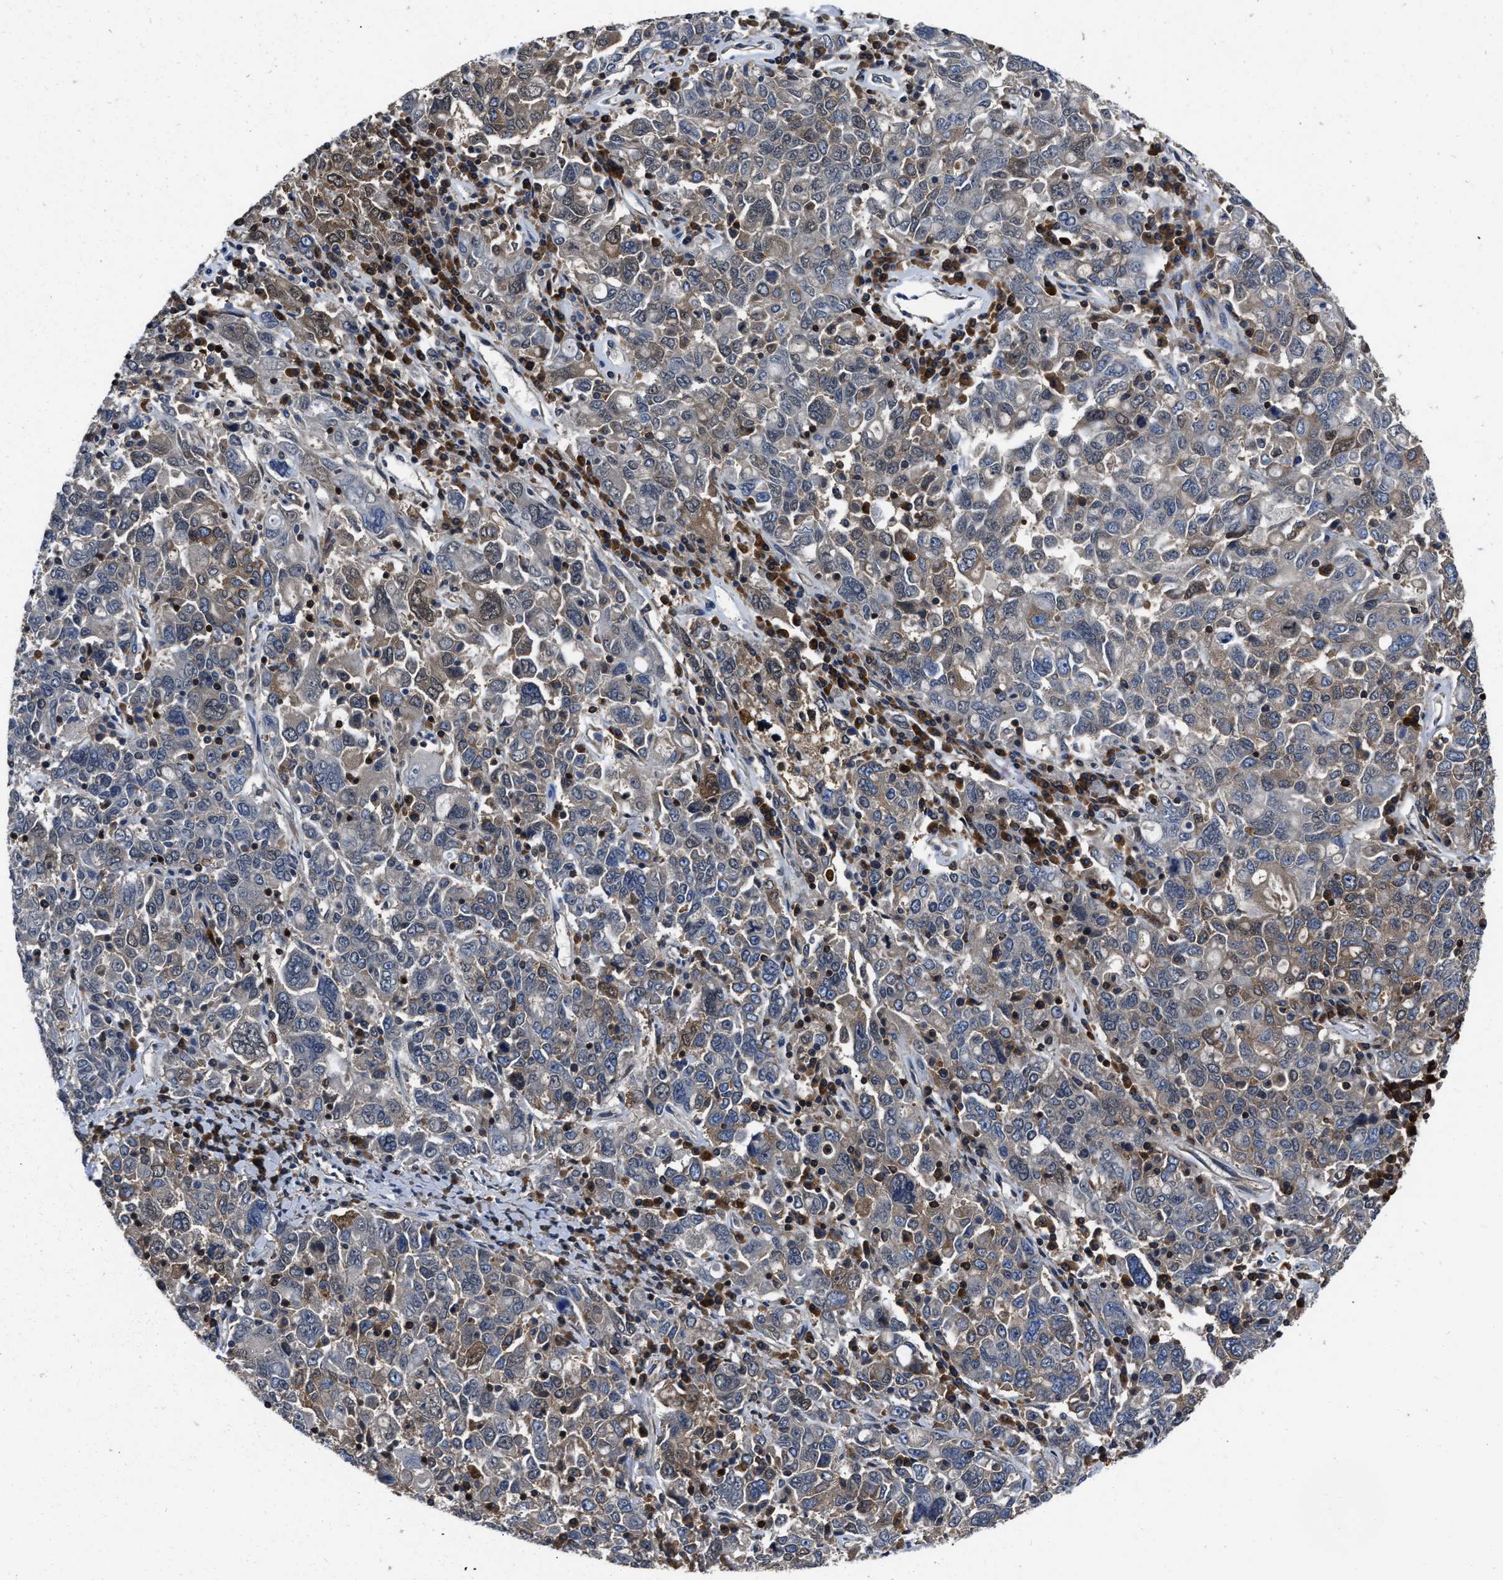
{"staining": {"intensity": "moderate", "quantity": ">75%", "location": "cytoplasmic/membranous"}, "tissue": "ovarian cancer", "cell_type": "Tumor cells", "image_type": "cancer", "snomed": [{"axis": "morphology", "description": "Carcinoma, endometroid"}, {"axis": "topography", "description": "Ovary"}], "caption": "Moderate cytoplasmic/membranous positivity for a protein is identified in about >75% of tumor cells of endometroid carcinoma (ovarian) using immunohistochemistry.", "gene": "YARS1", "patient": {"sex": "female", "age": 62}}